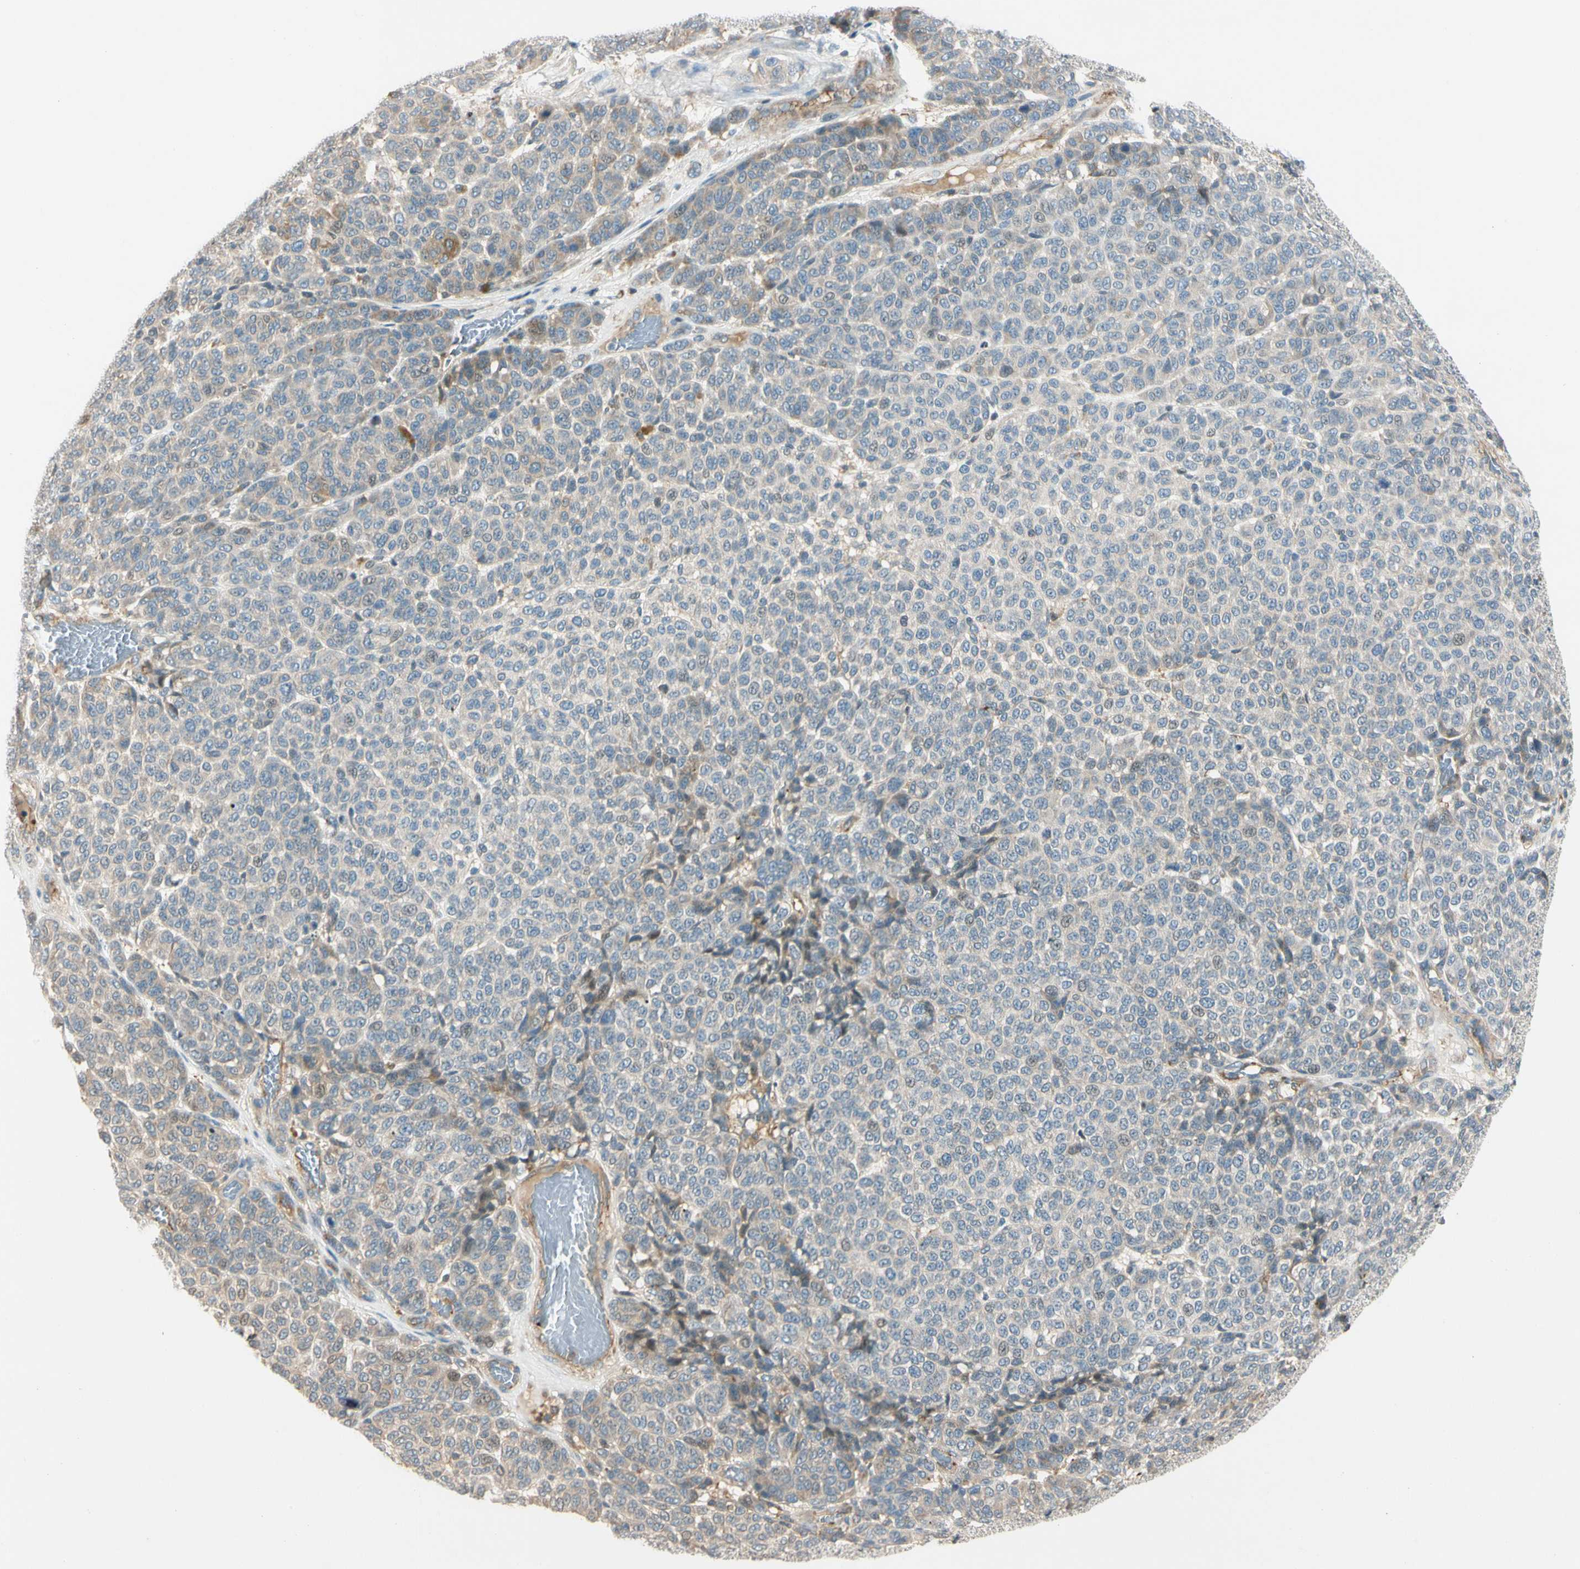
{"staining": {"intensity": "weak", "quantity": "<25%", "location": "cytoplasmic/membranous"}, "tissue": "melanoma", "cell_type": "Tumor cells", "image_type": "cancer", "snomed": [{"axis": "morphology", "description": "Malignant melanoma, NOS"}, {"axis": "topography", "description": "Skin"}], "caption": "Melanoma was stained to show a protein in brown. There is no significant positivity in tumor cells.", "gene": "CDH6", "patient": {"sex": "male", "age": 59}}